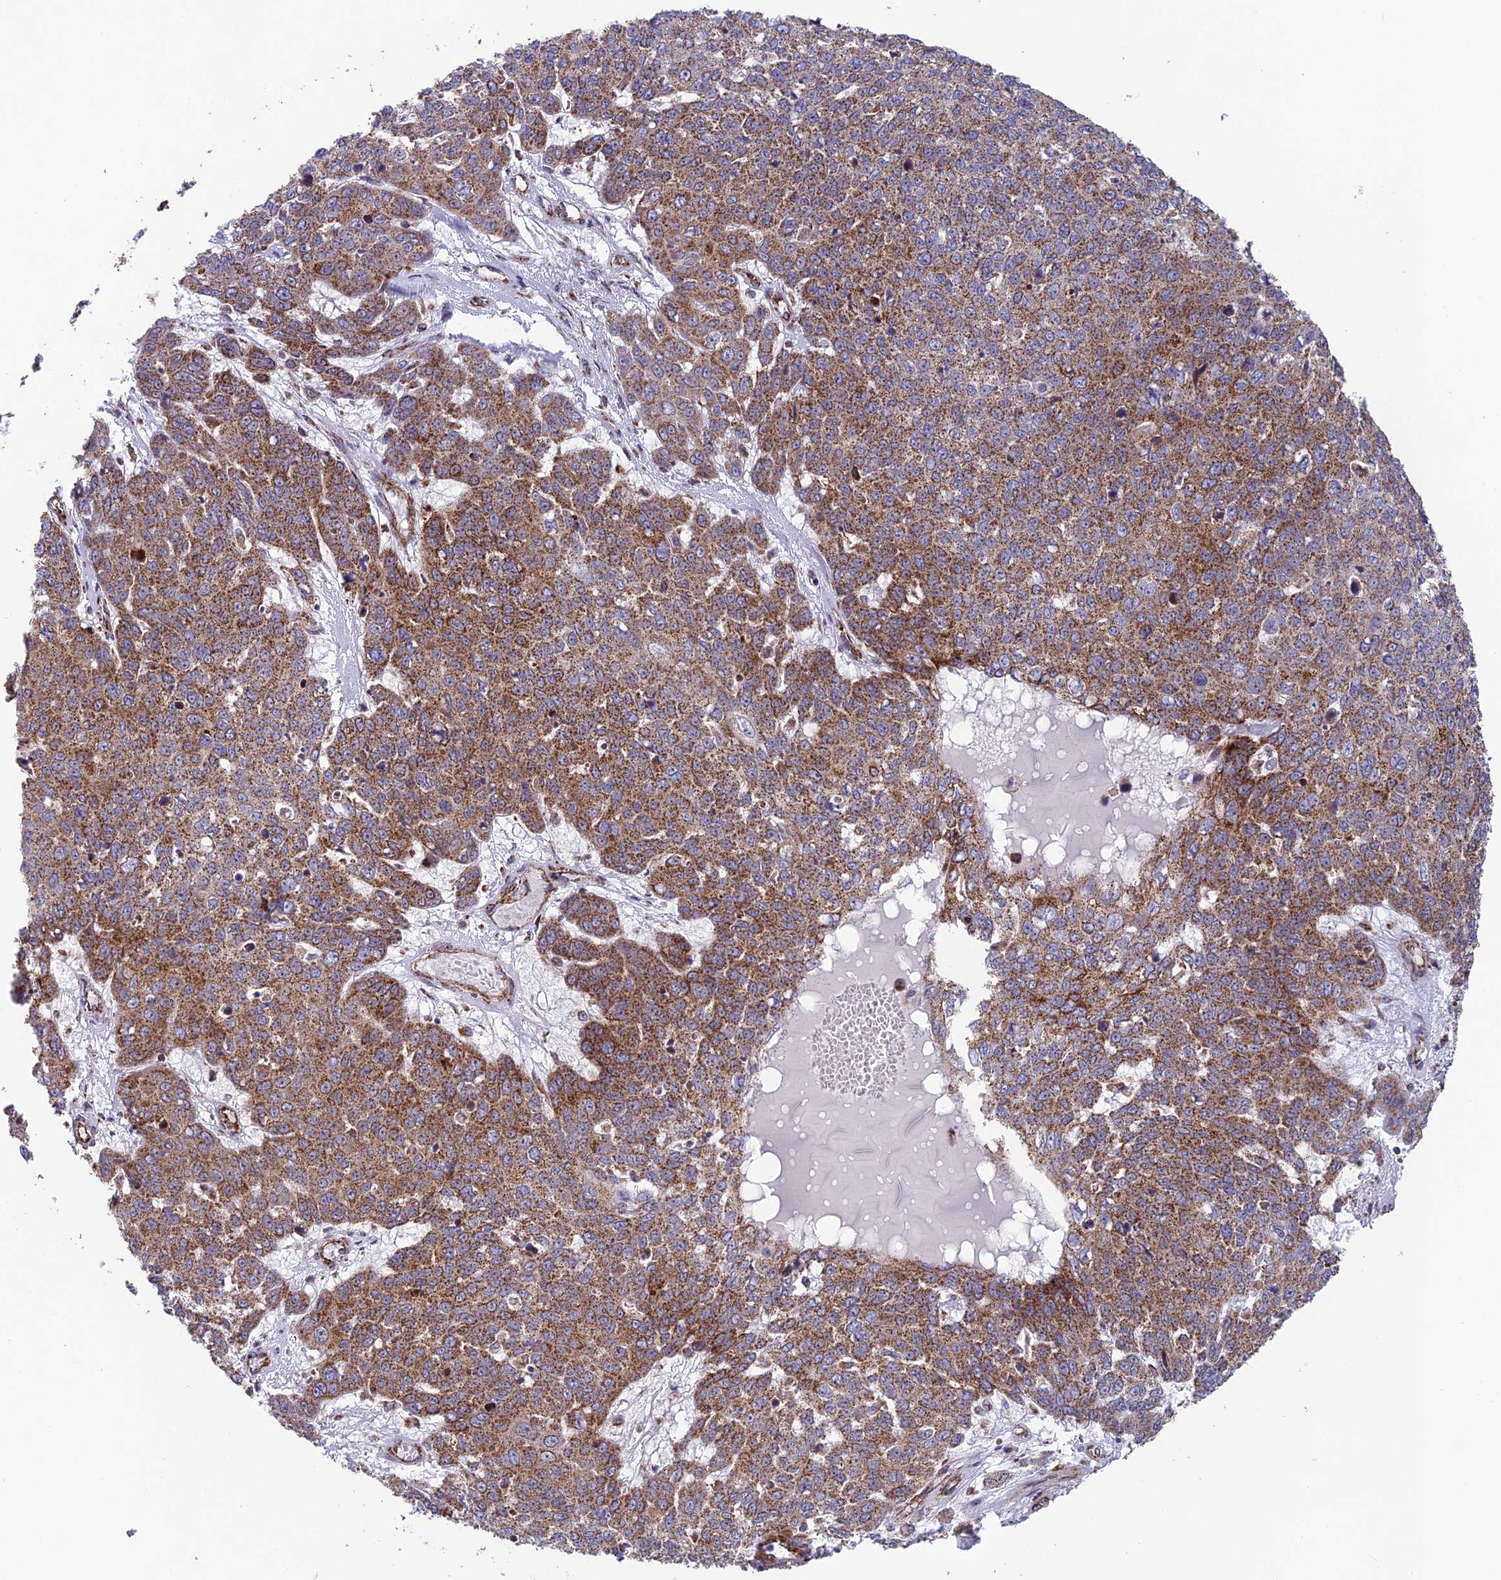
{"staining": {"intensity": "moderate", "quantity": ">75%", "location": "cytoplasmic/membranous"}, "tissue": "skin cancer", "cell_type": "Tumor cells", "image_type": "cancer", "snomed": [{"axis": "morphology", "description": "Squamous cell carcinoma, NOS"}, {"axis": "topography", "description": "Skin"}], "caption": "IHC (DAB (3,3'-diaminobenzidine)) staining of skin cancer (squamous cell carcinoma) reveals moderate cytoplasmic/membranous protein positivity in approximately >75% of tumor cells. The protein is stained brown, and the nuclei are stained in blue (DAB (3,3'-diaminobenzidine) IHC with brightfield microscopy, high magnification).", "gene": "MRPS18B", "patient": {"sex": "male", "age": 71}}